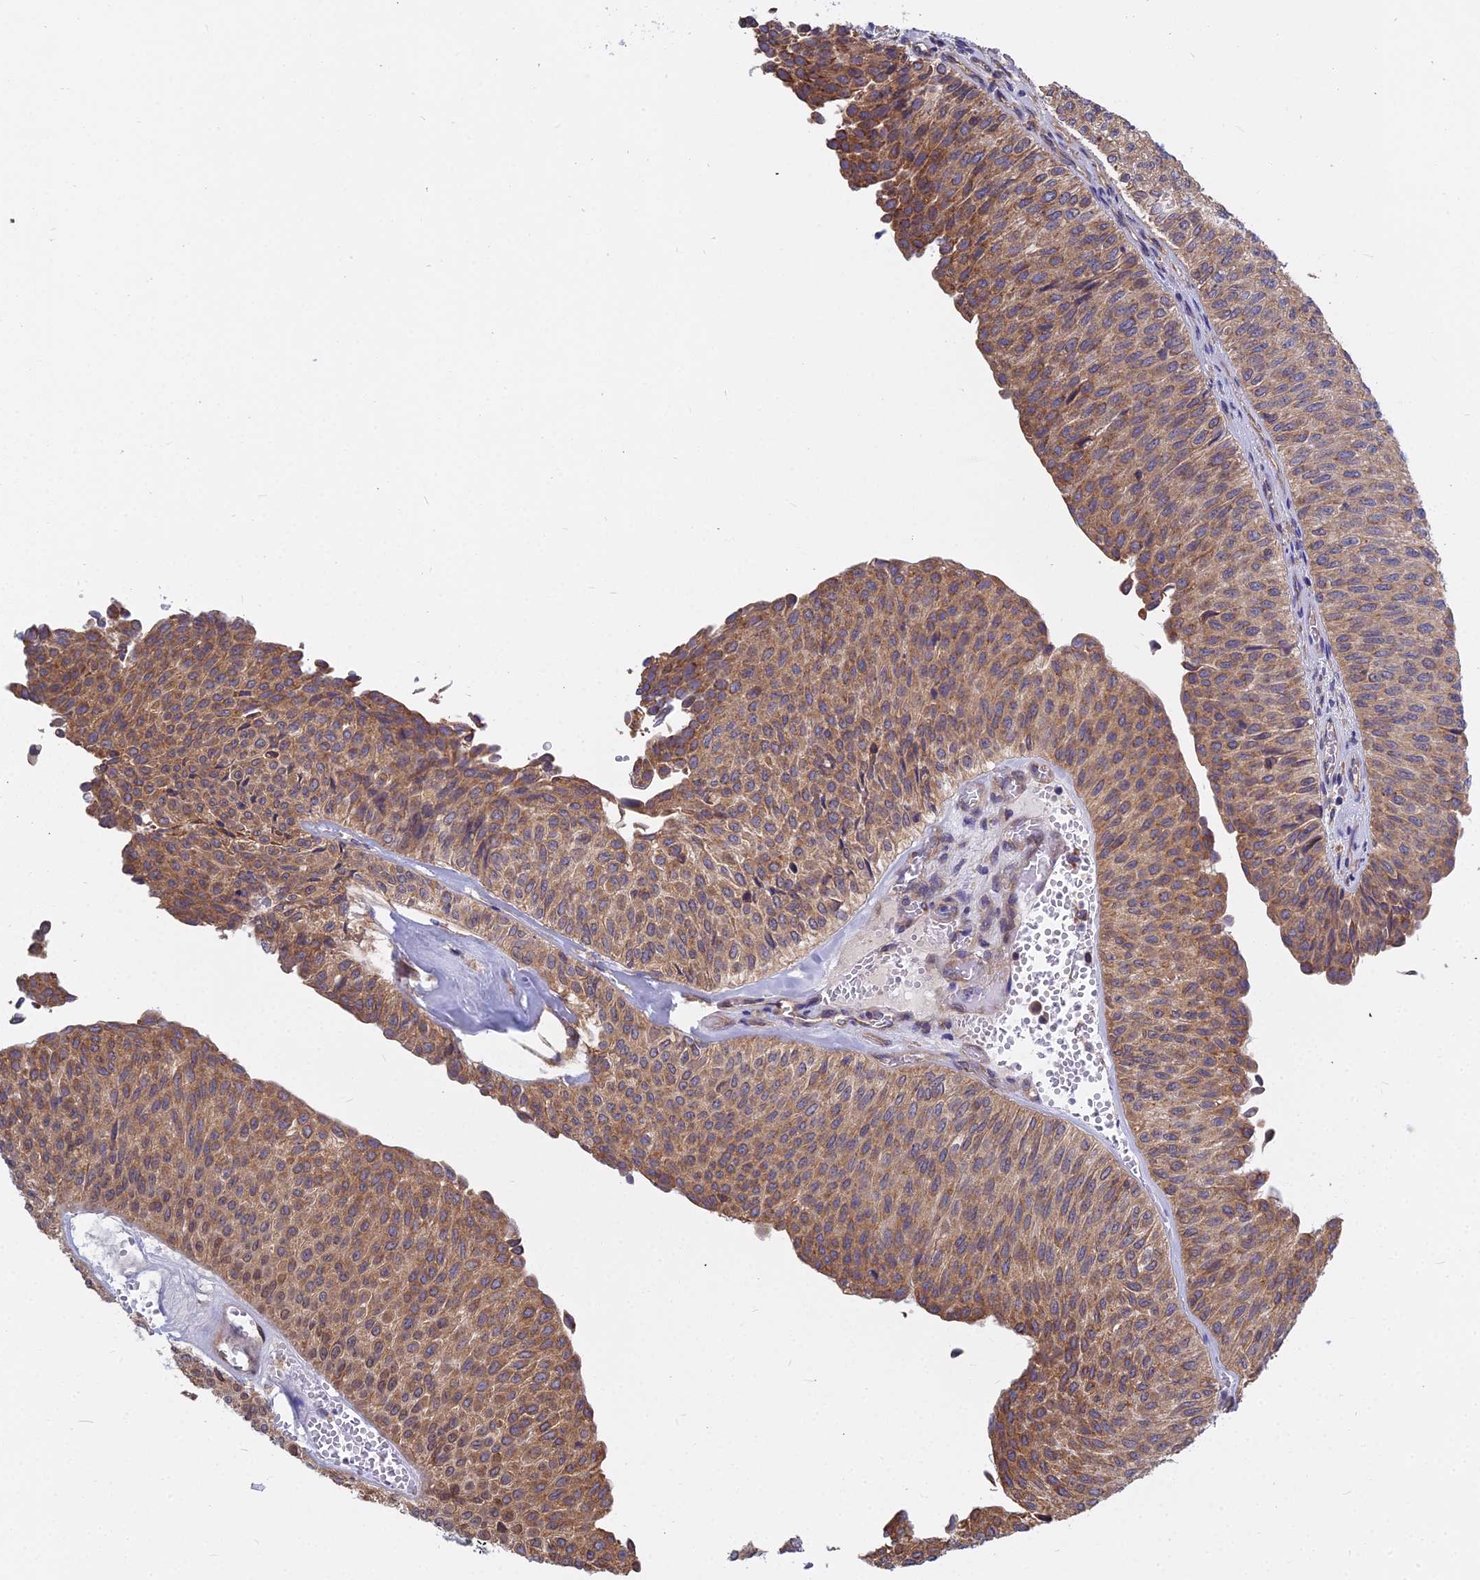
{"staining": {"intensity": "moderate", "quantity": "25%-75%", "location": "cytoplasmic/membranous"}, "tissue": "urothelial cancer", "cell_type": "Tumor cells", "image_type": "cancer", "snomed": [{"axis": "morphology", "description": "Urothelial carcinoma, Low grade"}, {"axis": "topography", "description": "Urinary bladder"}], "caption": "Tumor cells show medium levels of moderate cytoplasmic/membranous positivity in about 25%-75% of cells in urothelial cancer. (Stains: DAB (3,3'-diaminobenzidine) in brown, nuclei in blue, Microscopy: brightfield microscopy at high magnification).", "gene": "KIAA1143", "patient": {"sex": "male", "age": 78}}